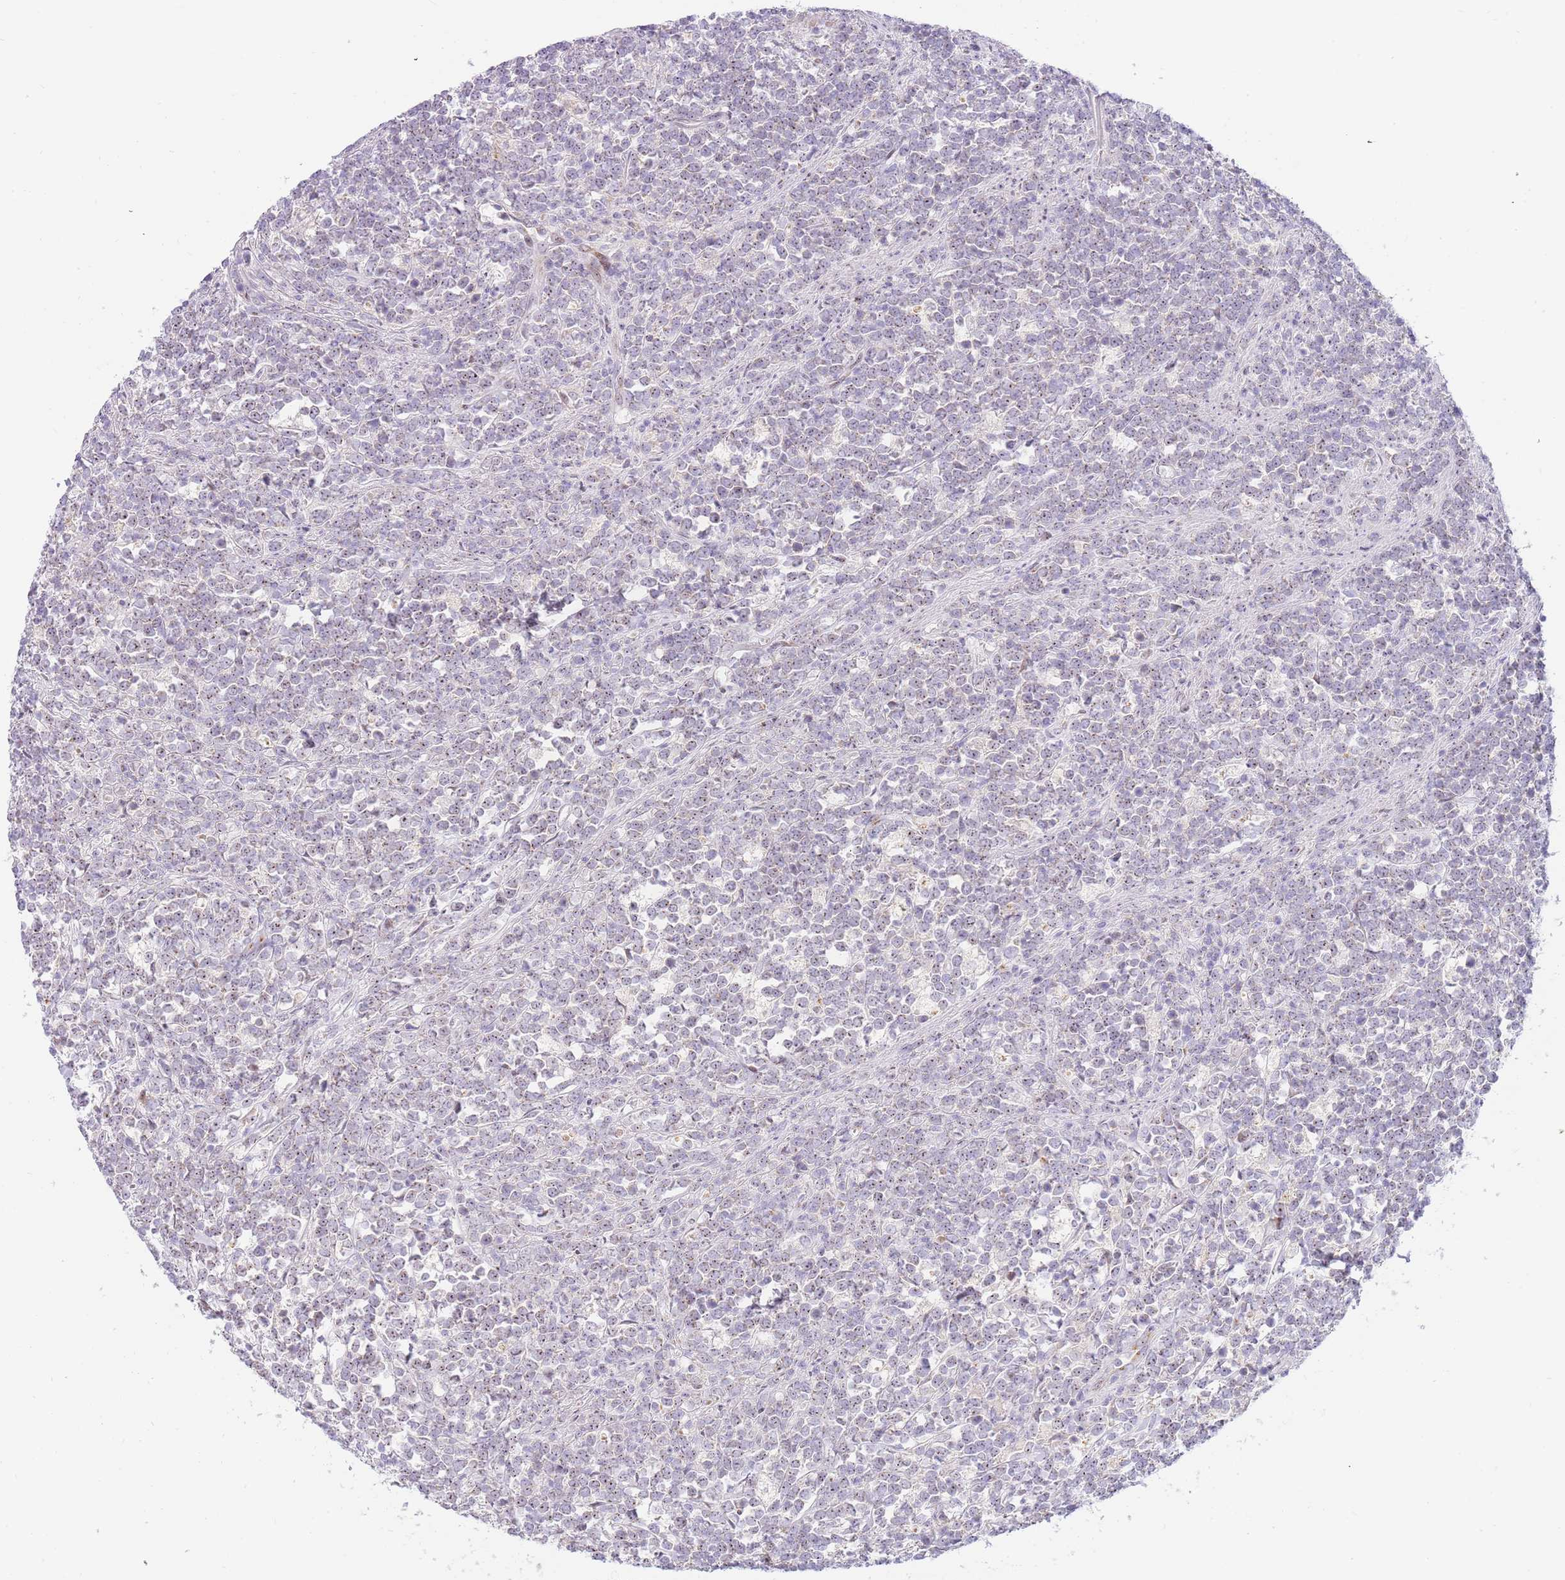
{"staining": {"intensity": "weak", "quantity": "<25%", "location": "cytoplasmic/membranous"}, "tissue": "lymphoma", "cell_type": "Tumor cells", "image_type": "cancer", "snomed": [{"axis": "morphology", "description": "Malignant lymphoma, non-Hodgkin's type, High grade"}, {"axis": "topography", "description": "Small intestine"}, {"axis": "topography", "description": "Colon"}], "caption": "Photomicrograph shows no protein positivity in tumor cells of malignant lymphoma, non-Hodgkin's type (high-grade) tissue.", "gene": "DNAJA3", "patient": {"sex": "male", "age": 8}}